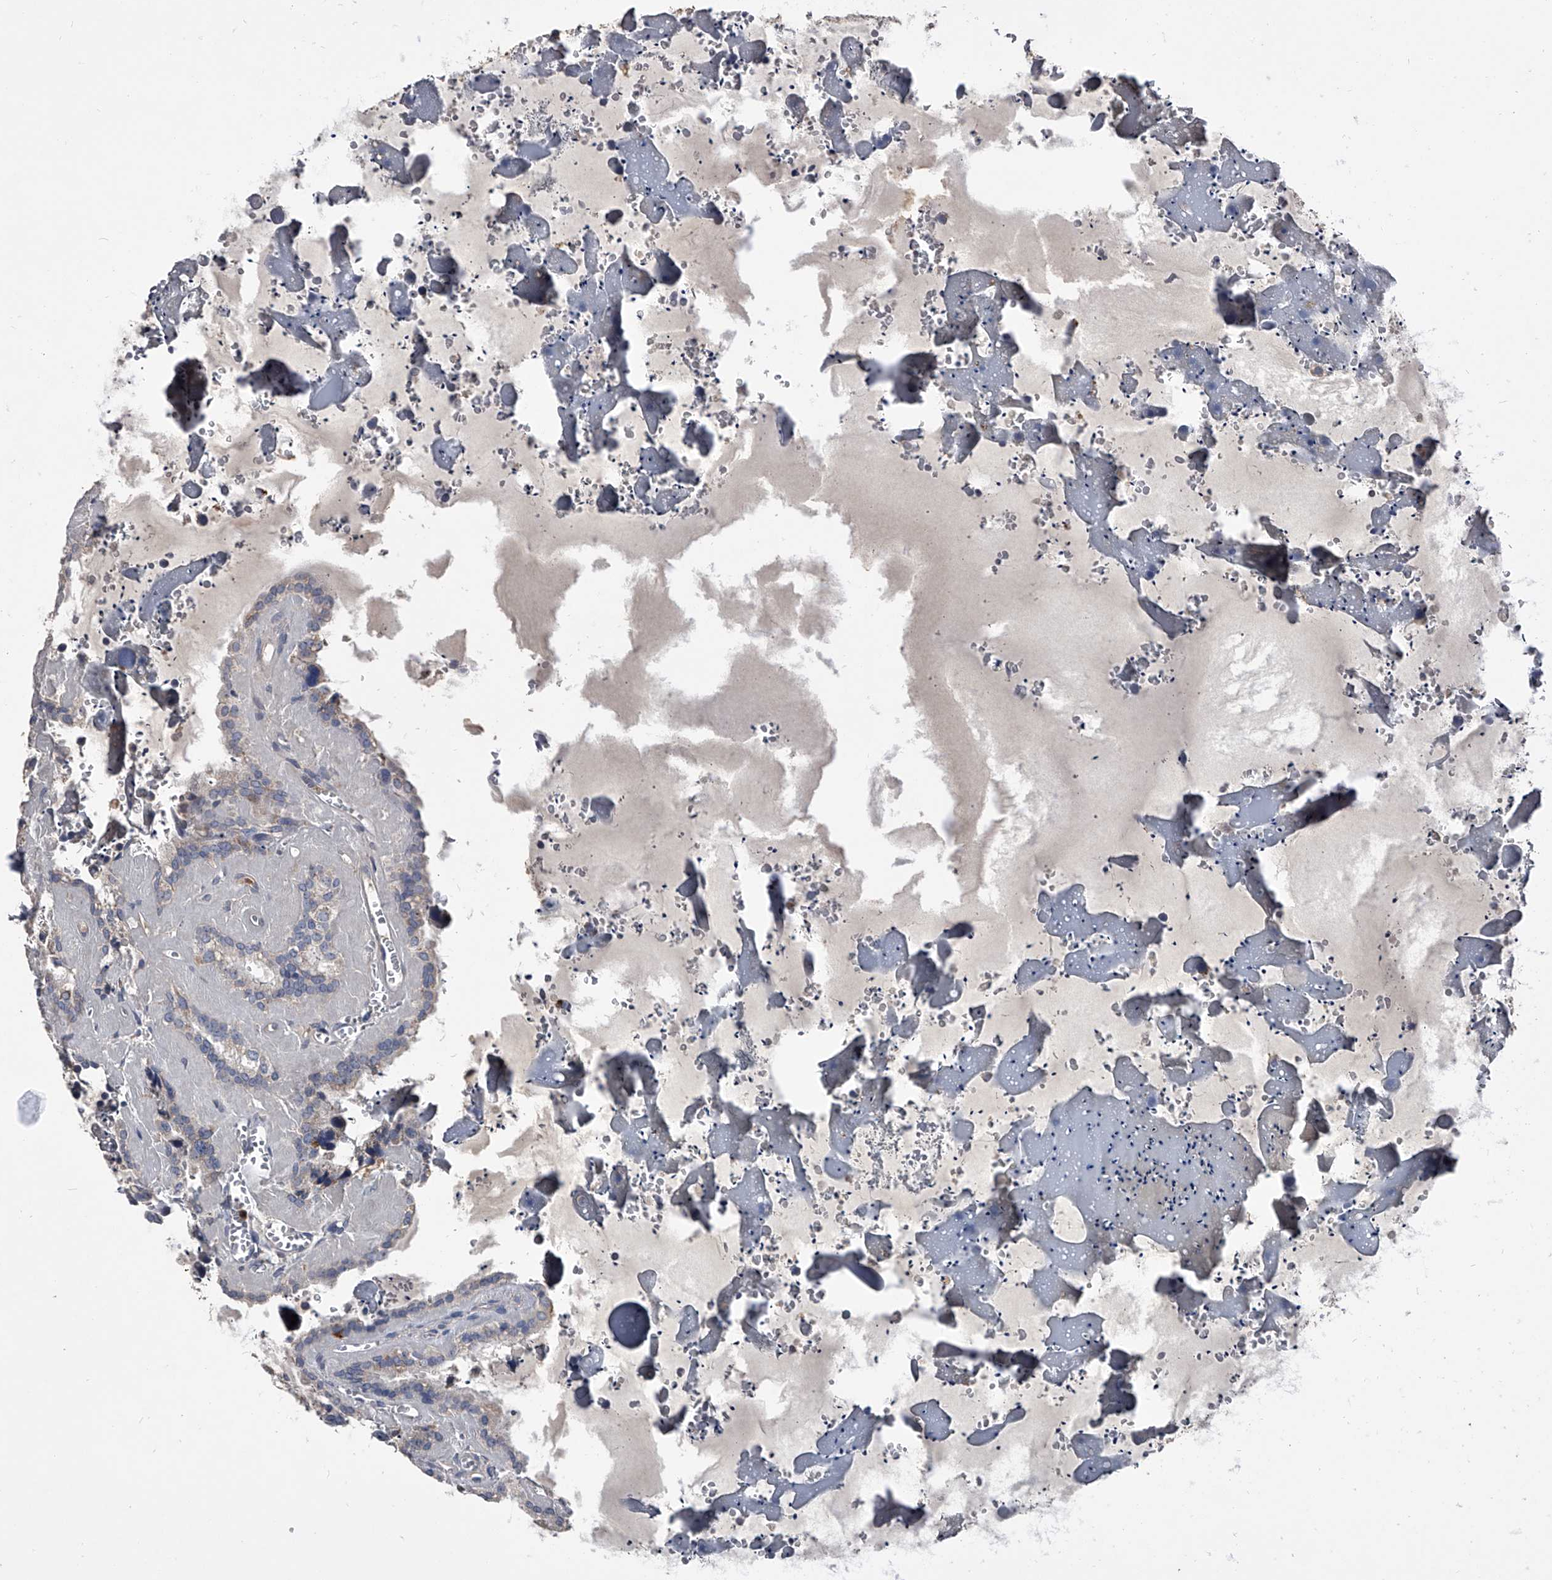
{"staining": {"intensity": "moderate", "quantity": "<25%", "location": "cytoplasmic/membranous"}, "tissue": "seminal vesicle", "cell_type": "Glandular cells", "image_type": "normal", "snomed": [{"axis": "morphology", "description": "Normal tissue, NOS"}, {"axis": "topography", "description": "Prostate"}, {"axis": "topography", "description": "Seminal veicle"}], "caption": "A high-resolution photomicrograph shows immunohistochemistry staining of unremarkable seminal vesicle, which reveals moderate cytoplasmic/membranous expression in about <25% of glandular cells.", "gene": "NRP1", "patient": {"sex": "male", "age": 59}}